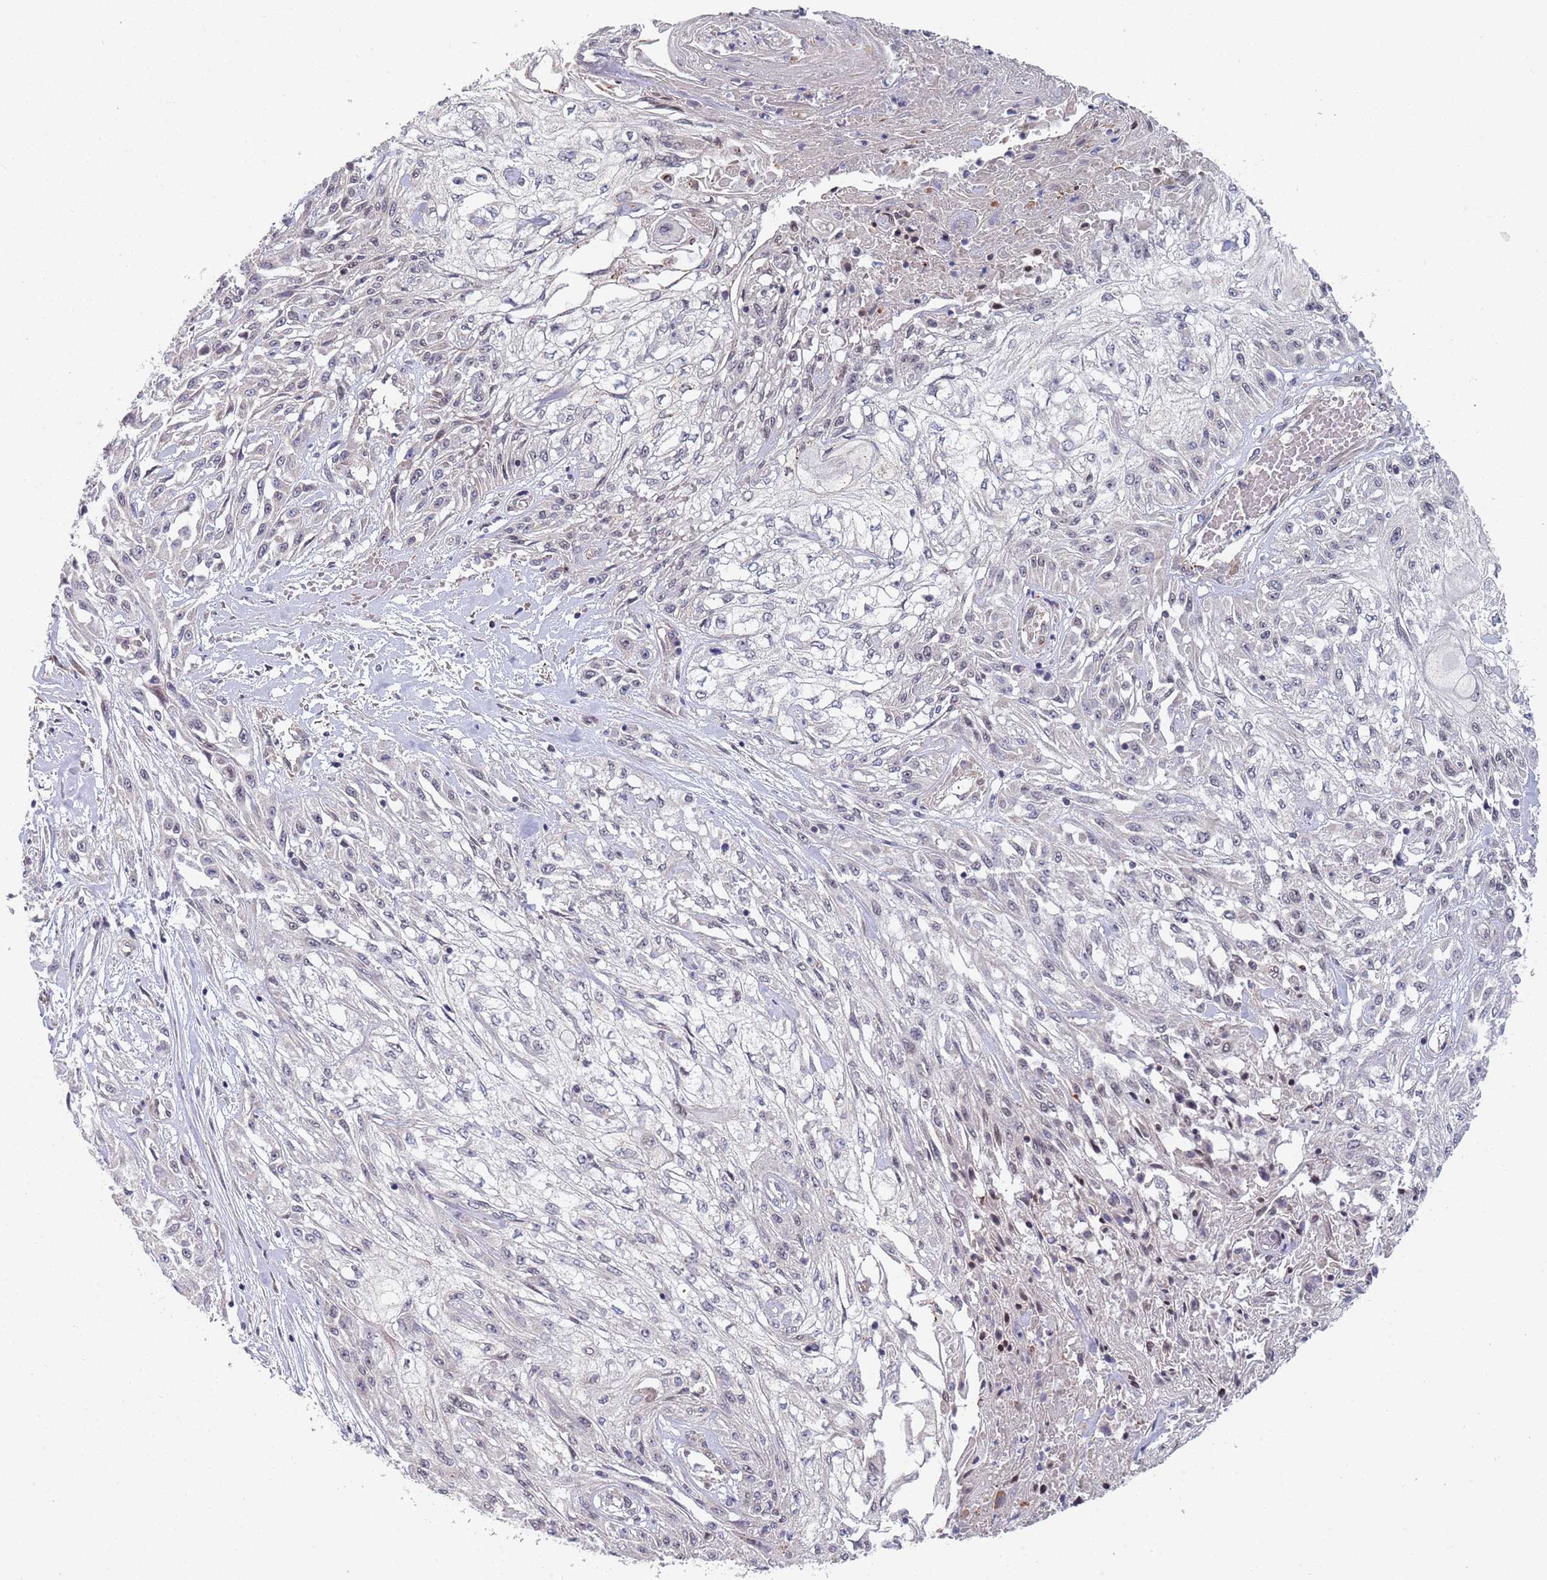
{"staining": {"intensity": "negative", "quantity": "none", "location": "none"}, "tissue": "skin cancer", "cell_type": "Tumor cells", "image_type": "cancer", "snomed": [{"axis": "morphology", "description": "Squamous cell carcinoma, NOS"}, {"axis": "morphology", "description": "Squamous cell carcinoma, metastatic, NOS"}, {"axis": "topography", "description": "Skin"}, {"axis": "topography", "description": "Lymph node"}], "caption": "High magnification brightfield microscopy of metastatic squamous cell carcinoma (skin) stained with DAB (brown) and counterstained with hematoxylin (blue): tumor cells show no significant staining.", "gene": "B4GALT4", "patient": {"sex": "male", "age": 75}}